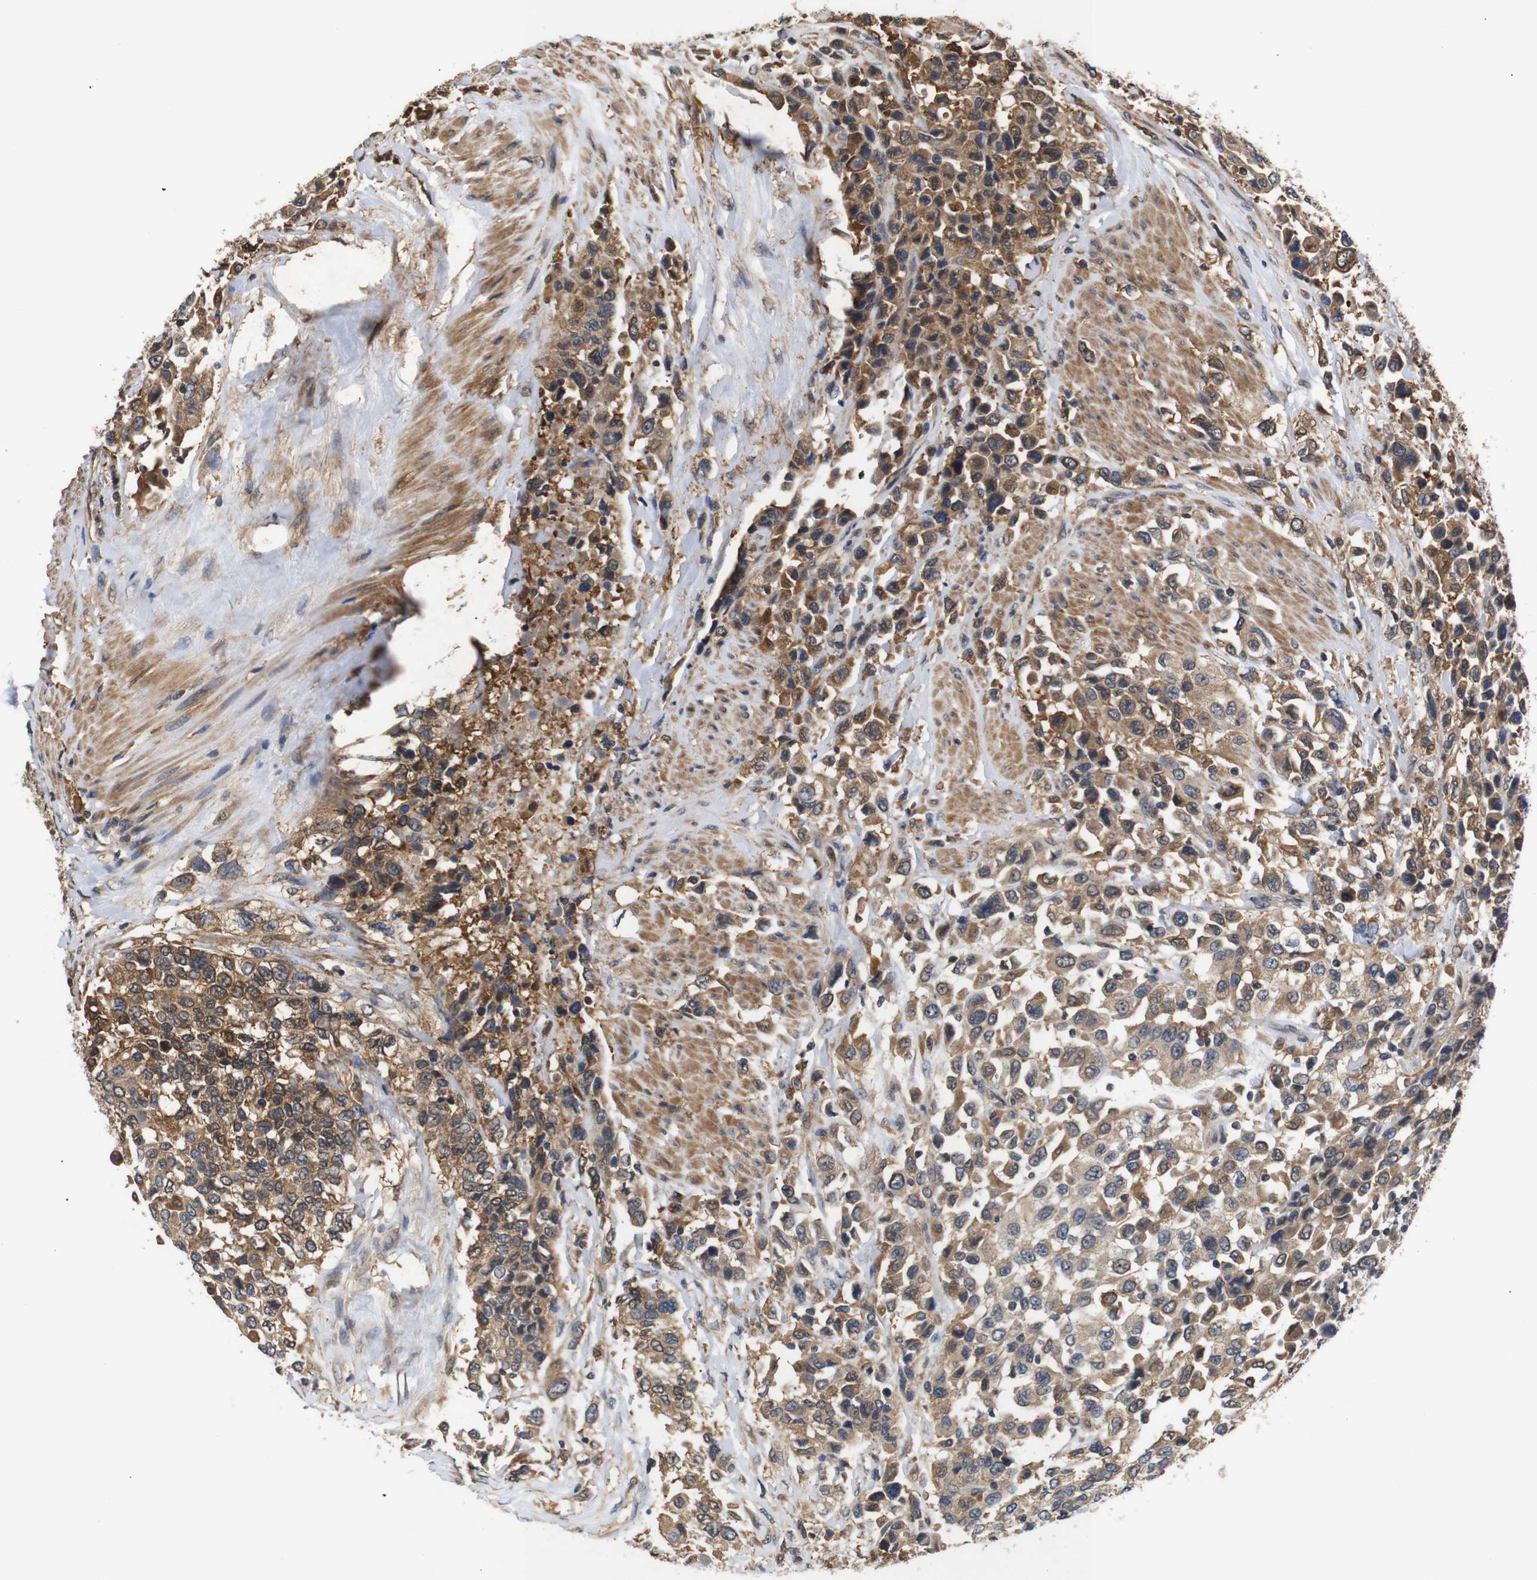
{"staining": {"intensity": "moderate", "quantity": ">75%", "location": "cytoplasmic/membranous"}, "tissue": "urothelial cancer", "cell_type": "Tumor cells", "image_type": "cancer", "snomed": [{"axis": "morphology", "description": "Urothelial carcinoma, High grade"}, {"axis": "topography", "description": "Urinary bladder"}], "caption": "IHC image of urothelial carcinoma (high-grade) stained for a protein (brown), which exhibits medium levels of moderate cytoplasmic/membranous positivity in about >75% of tumor cells.", "gene": "DDR1", "patient": {"sex": "female", "age": 80}}